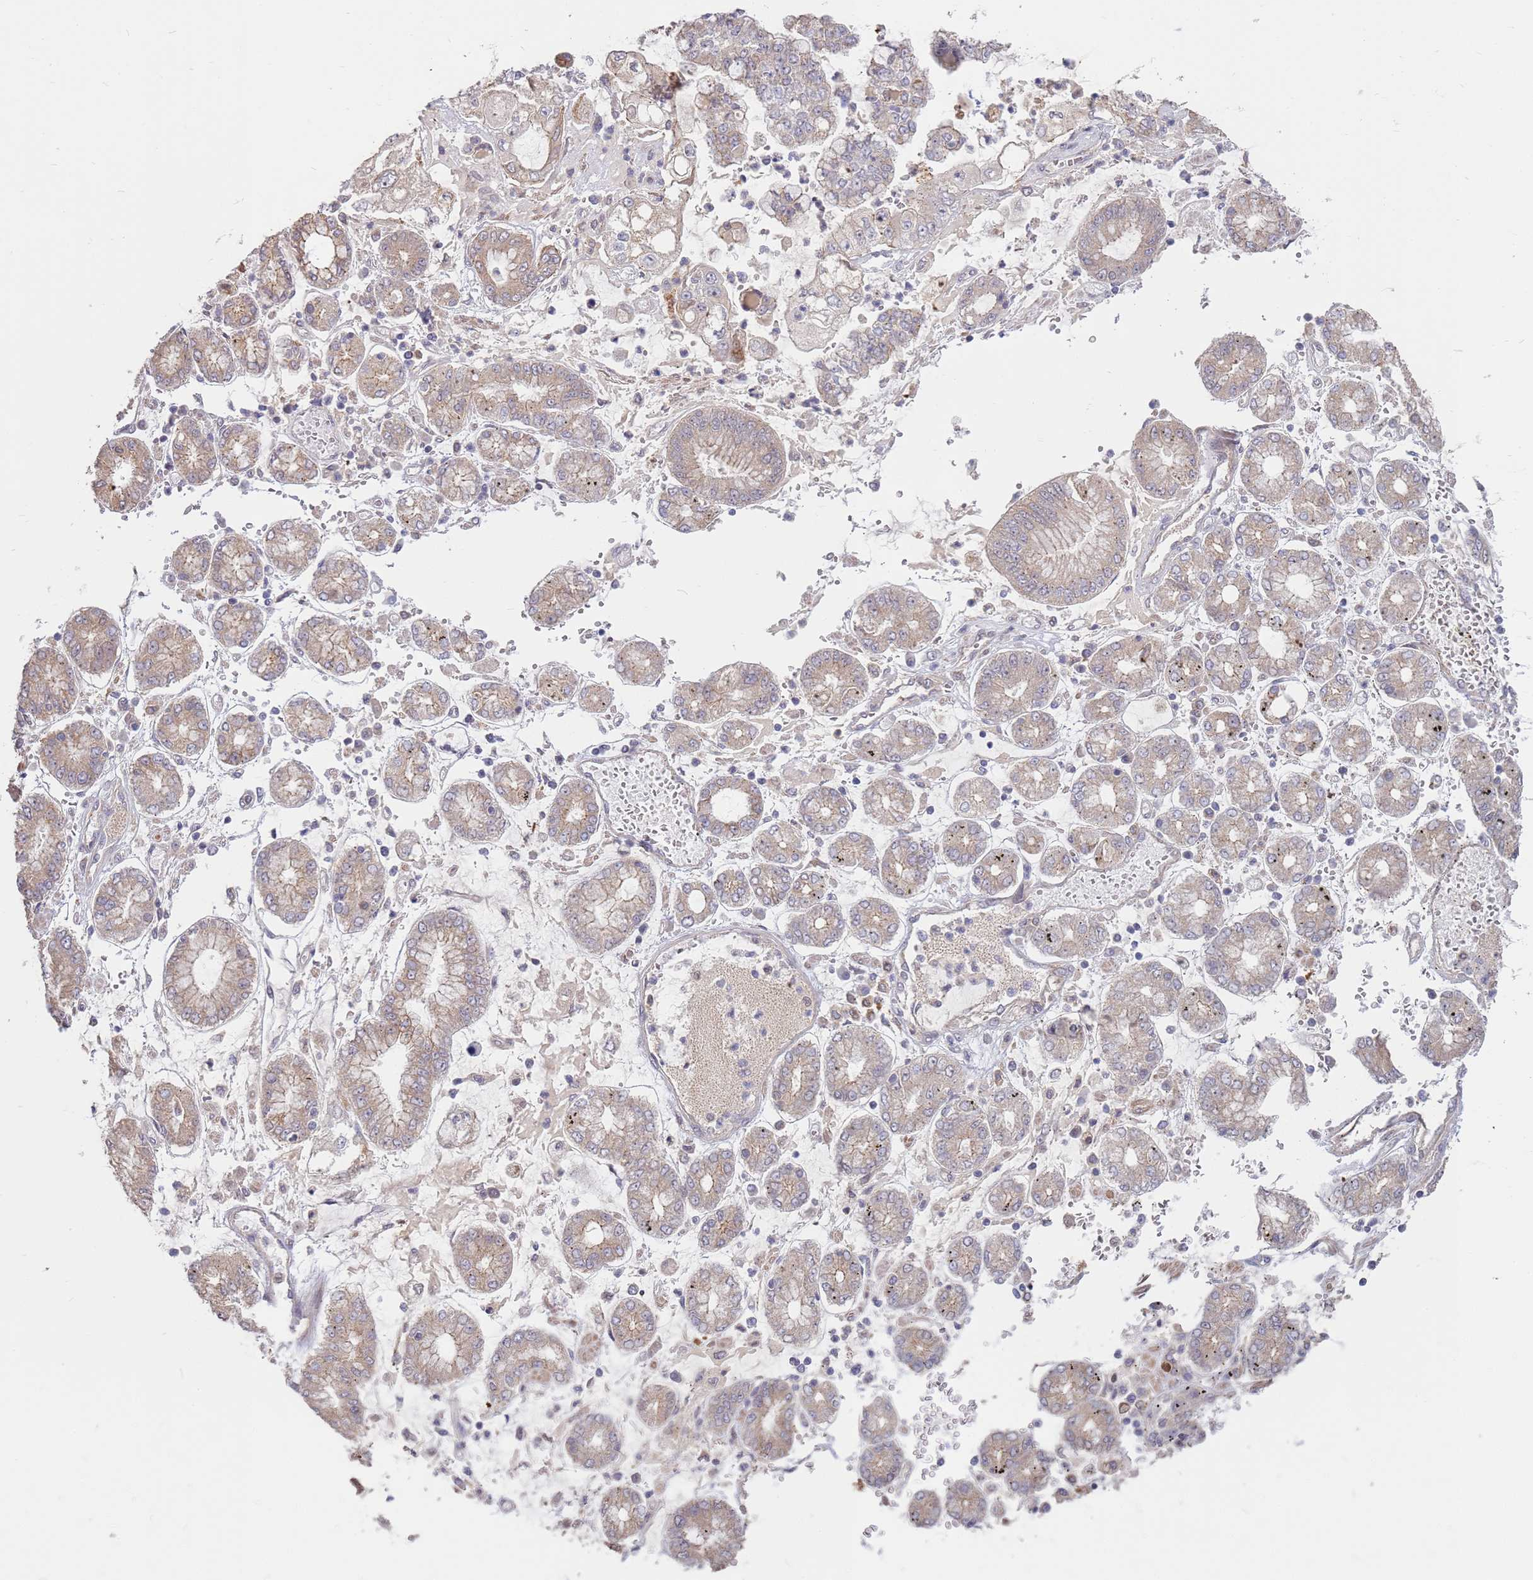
{"staining": {"intensity": "weak", "quantity": "25%-75%", "location": "cytoplasmic/membranous"}, "tissue": "stomach cancer", "cell_type": "Tumor cells", "image_type": "cancer", "snomed": [{"axis": "morphology", "description": "Adenocarcinoma, NOS"}, {"axis": "topography", "description": "Stomach"}], "caption": "Human stomach cancer (adenocarcinoma) stained with a brown dye shows weak cytoplasmic/membranous positive expression in about 25%-75% of tumor cells.", "gene": "MPEG1", "patient": {"sex": "male", "age": 76}}